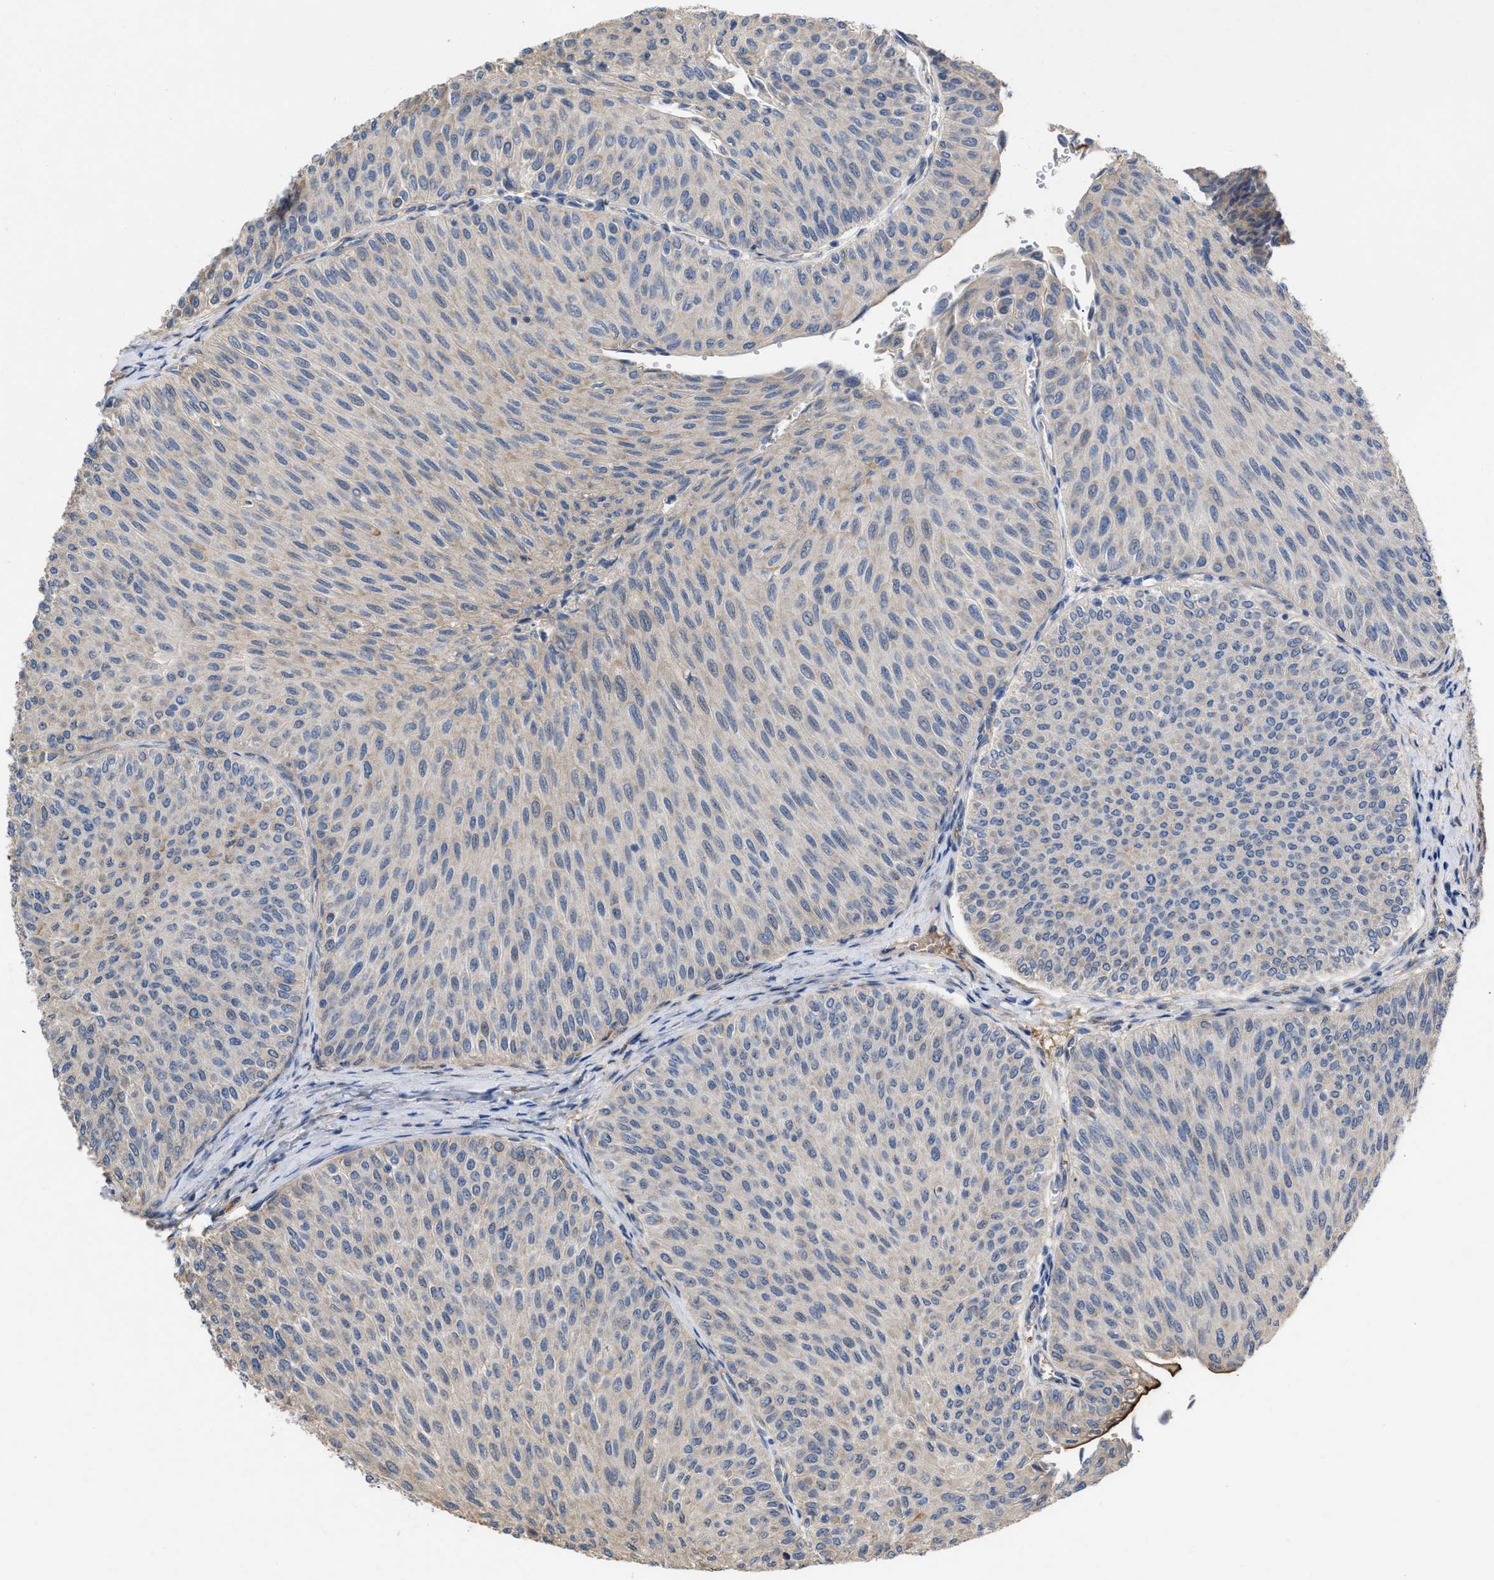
{"staining": {"intensity": "negative", "quantity": "none", "location": "none"}, "tissue": "urothelial cancer", "cell_type": "Tumor cells", "image_type": "cancer", "snomed": [{"axis": "morphology", "description": "Urothelial carcinoma, Low grade"}, {"axis": "topography", "description": "Urinary bladder"}], "caption": "Human low-grade urothelial carcinoma stained for a protein using immunohistochemistry shows no positivity in tumor cells.", "gene": "SLC4A11", "patient": {"sex": "male", "age": 78}}